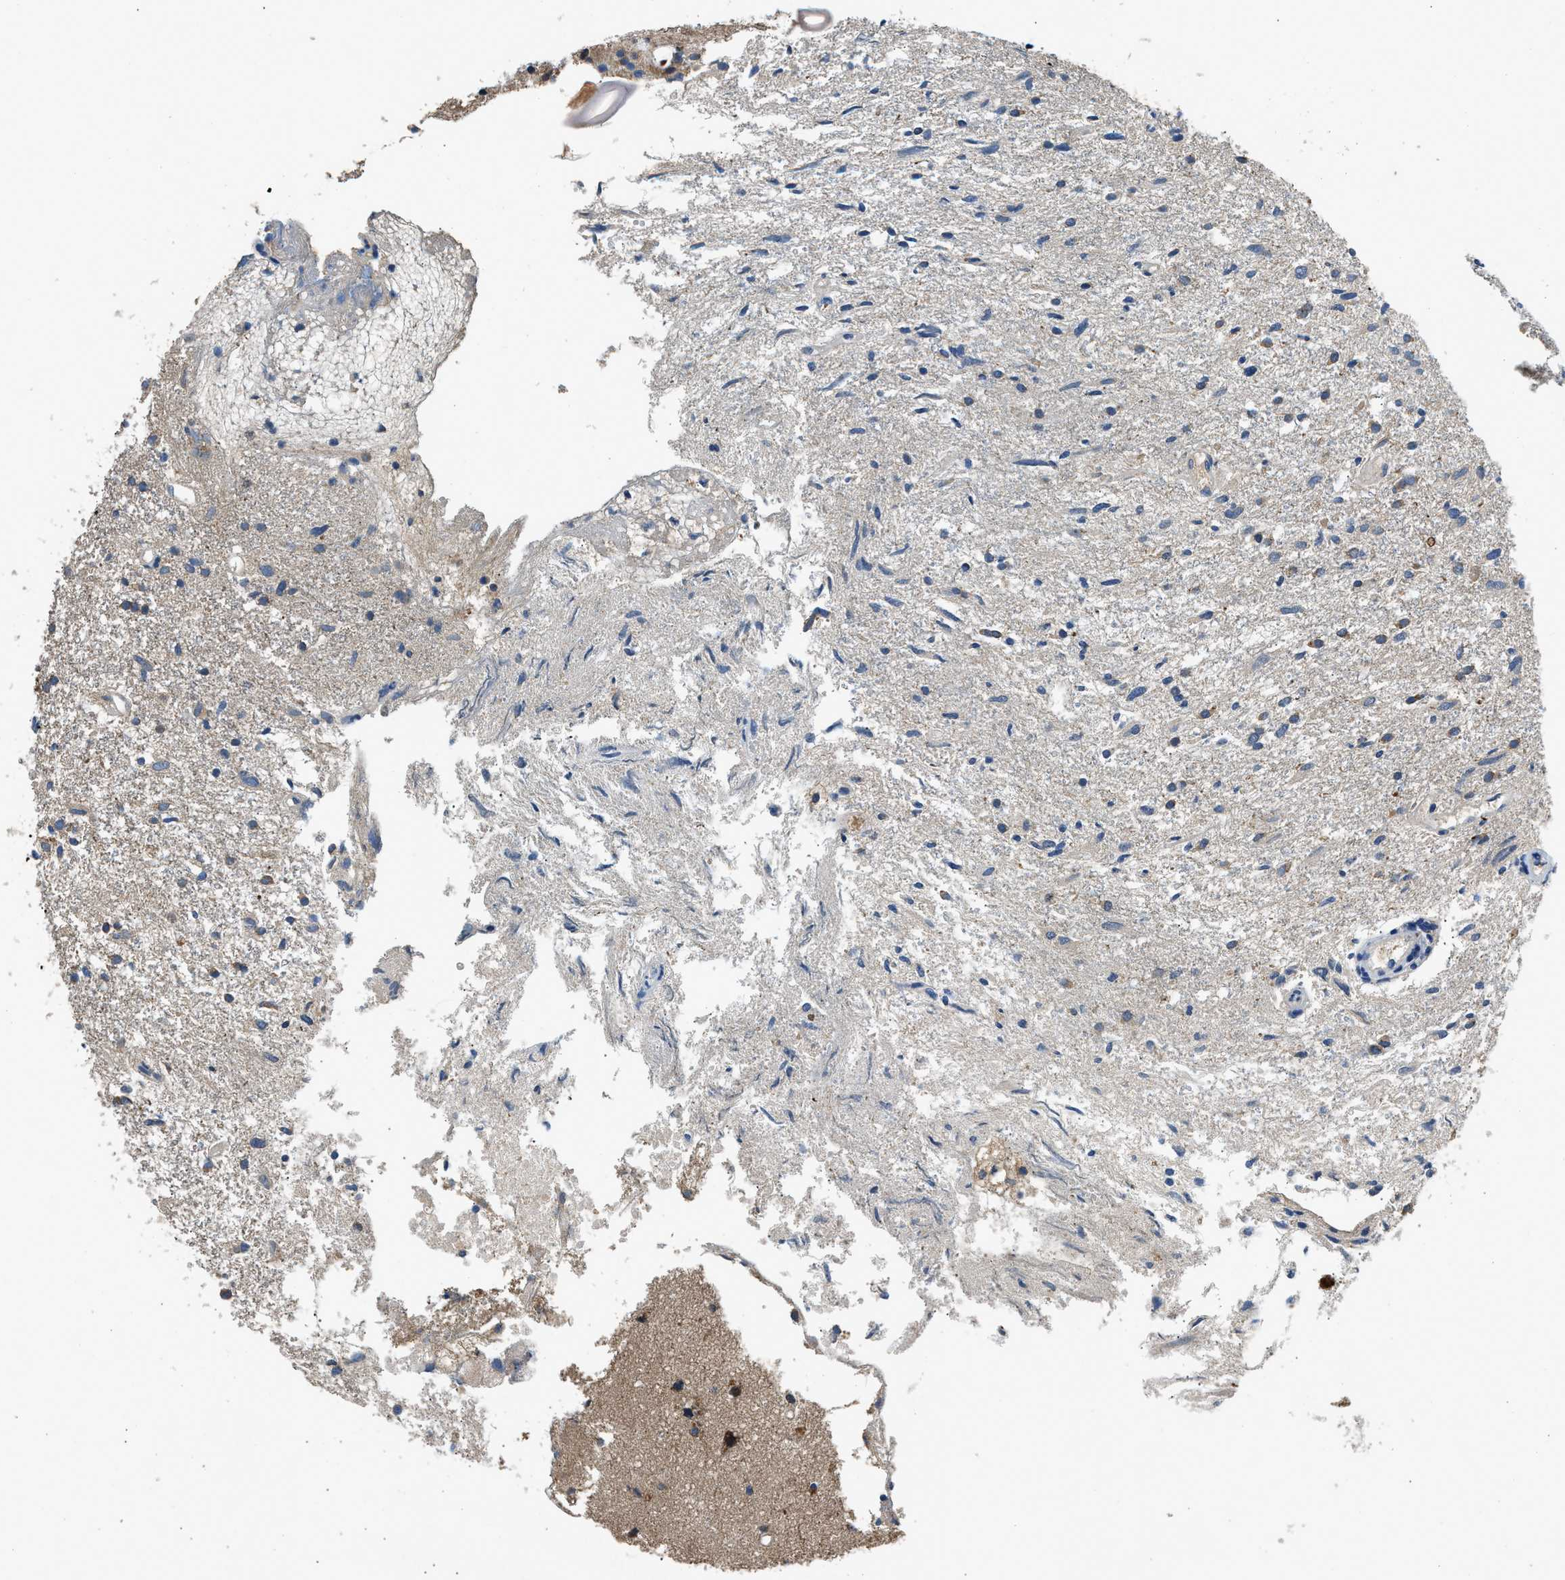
{"staining": {"intensity": "weak", "quantity": "<25%", "location": "cytoplasmic/membranous"}, "tissue": "glioma", "cell_type": "Tumor cells", "image_type": "cancer", "snomed": [{"axis": "morphology", "description": "Glioma, malignant, High grade"}, {"axis": "topography", "description": "Brain"}], "caption": "There is no significant positivity in tumor cells of glioma. (Brightfield microscopy of DAB (3,3'-diaminobenzidine) immunohistochemistry (IHC) at high magnification).", "gene": "IL3RA", "patient": {"sex": "female", "age": 59}}